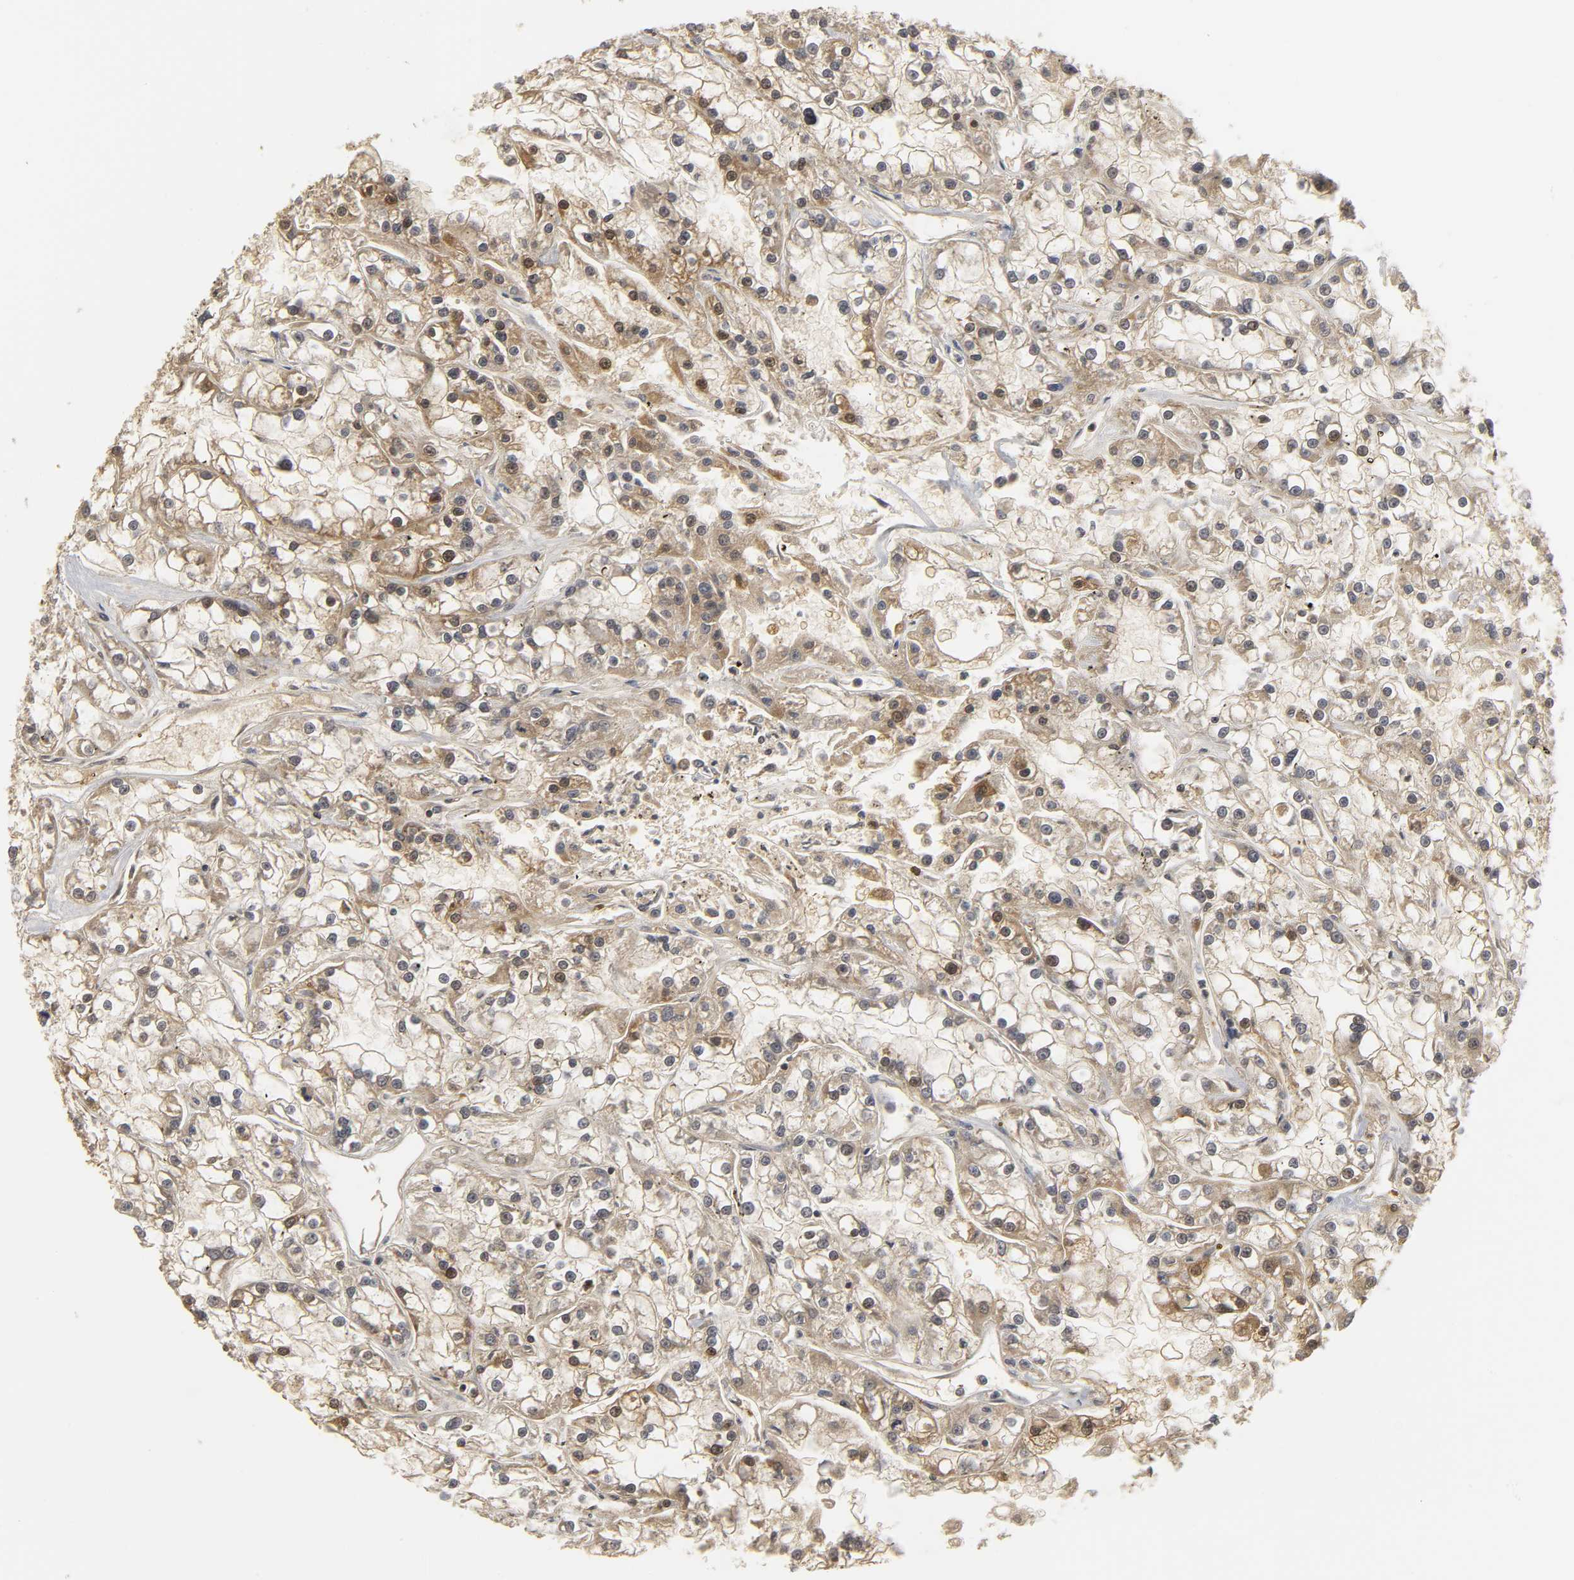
{"staining": {"intensity": "moderate", "quantity": ">75%", "location": "cytoplasmic/membranous,nuclear"}, "tissue": "renal cancer", "cell_type": "Tumor cells", "image_type": "cancer", "snomed": [{"axis": "morphology", "description": "Adenocarcinoma, NOS"}, {"axis": "topography", "description": "Kidney"}], "caption": "Immunohistochemical staining of human adenocarcinoma (renal) reveals medium levels of moderate cytoplasmic/membranous and nuclear protein expression in about >75% of tumor cells.", "gene": "PARK7", "patient": {"sex": "female", "age": 52}}